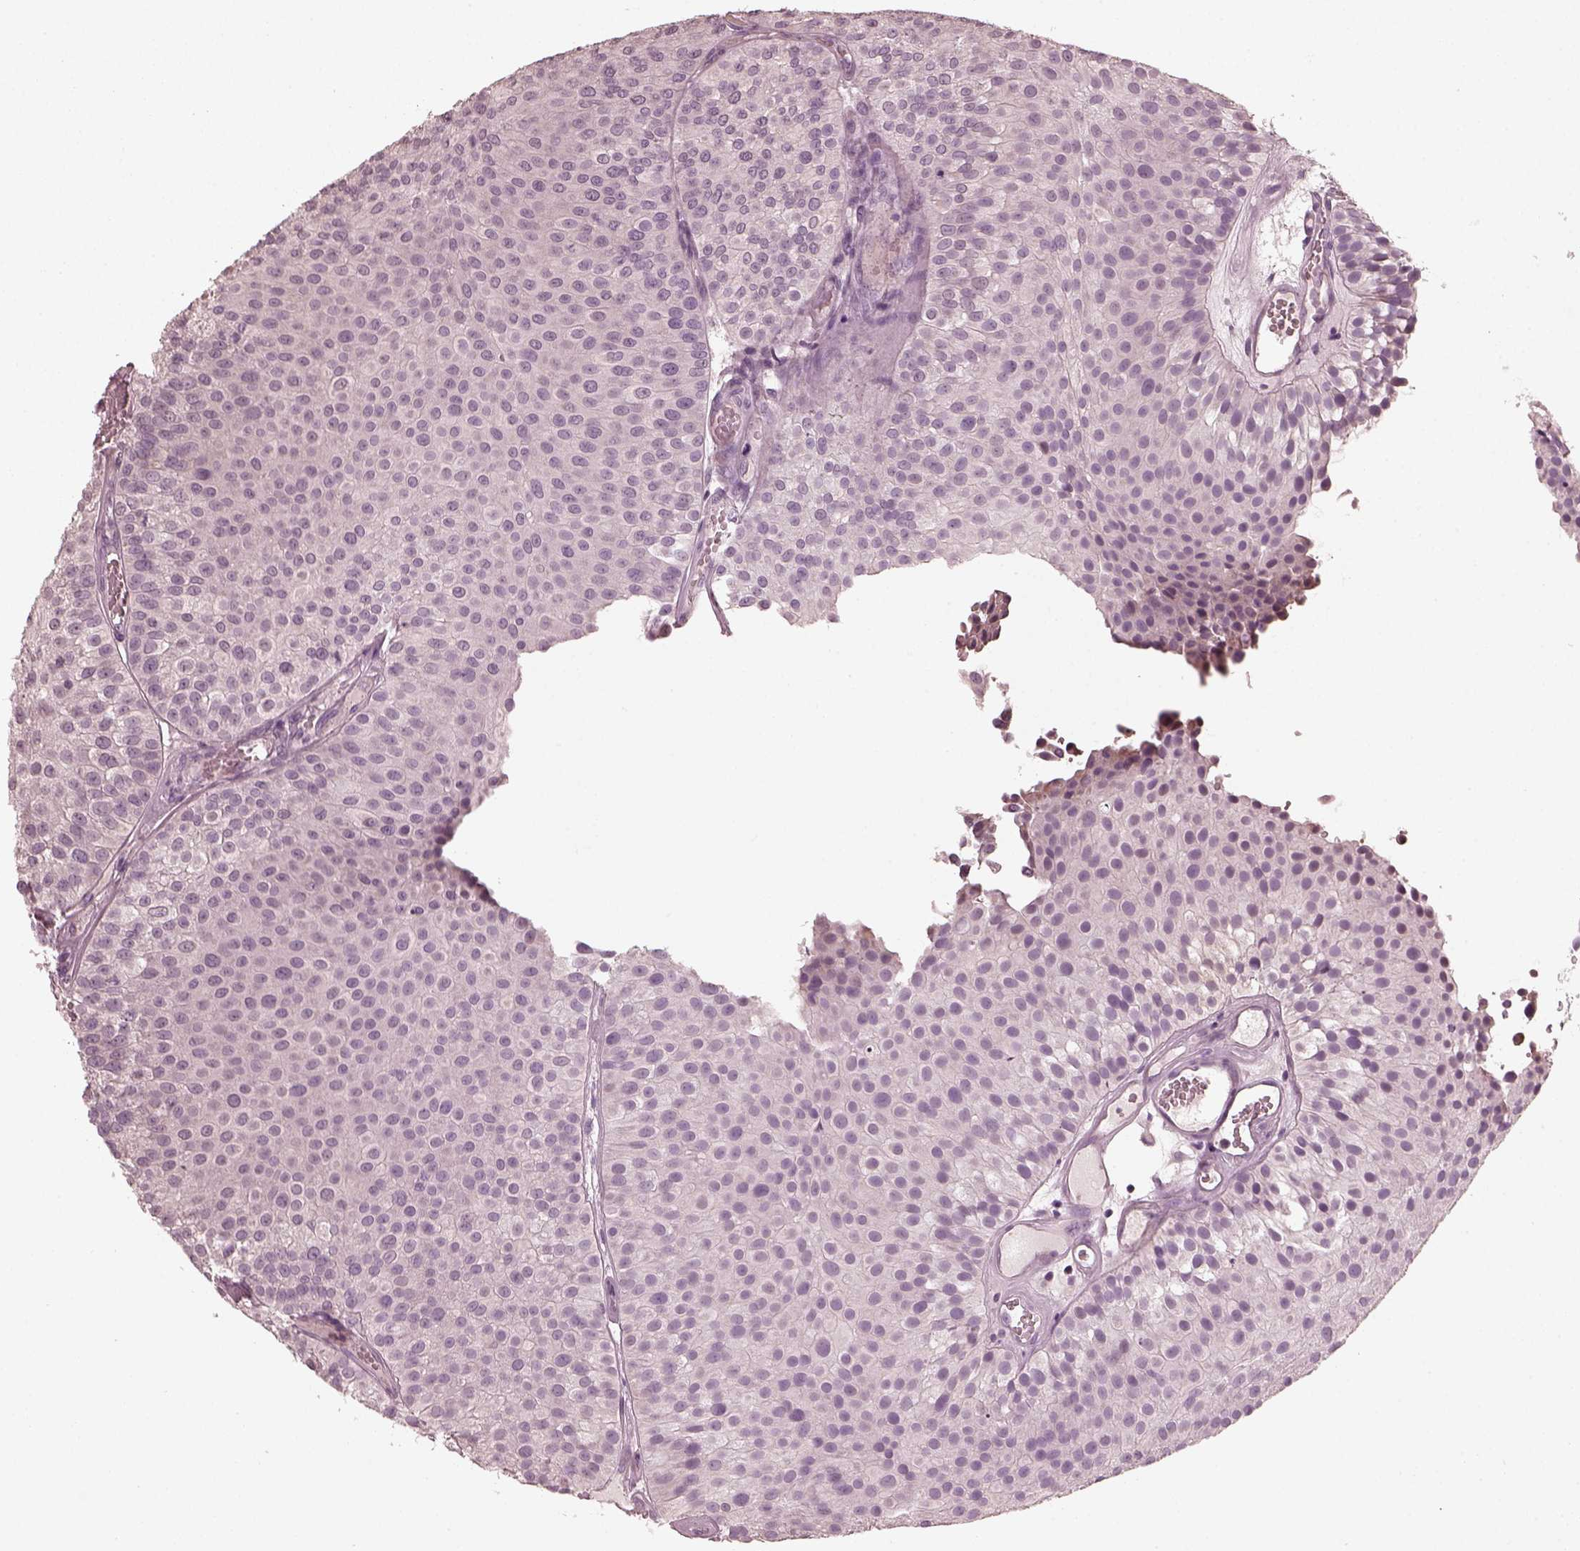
{"staining": {"intensity": "negative", "quantity": "none", "location": "none"}, "tissue": "urothelial cancer", "cell_type": "Tumor cells", "image_type": "cancer", "snomed": [{"axis": "morphology", "description": "Urothelial carcinoma, Low grade"}, {"axis": "topography", "description": "Urinary bladder"}], "caption": "Immunohistochemistry of urothelial carcinoma (low-grade) shows no staining in tumor cells.", "gene": "OPTC", "patient": {"sex": "female", "age": 87}}